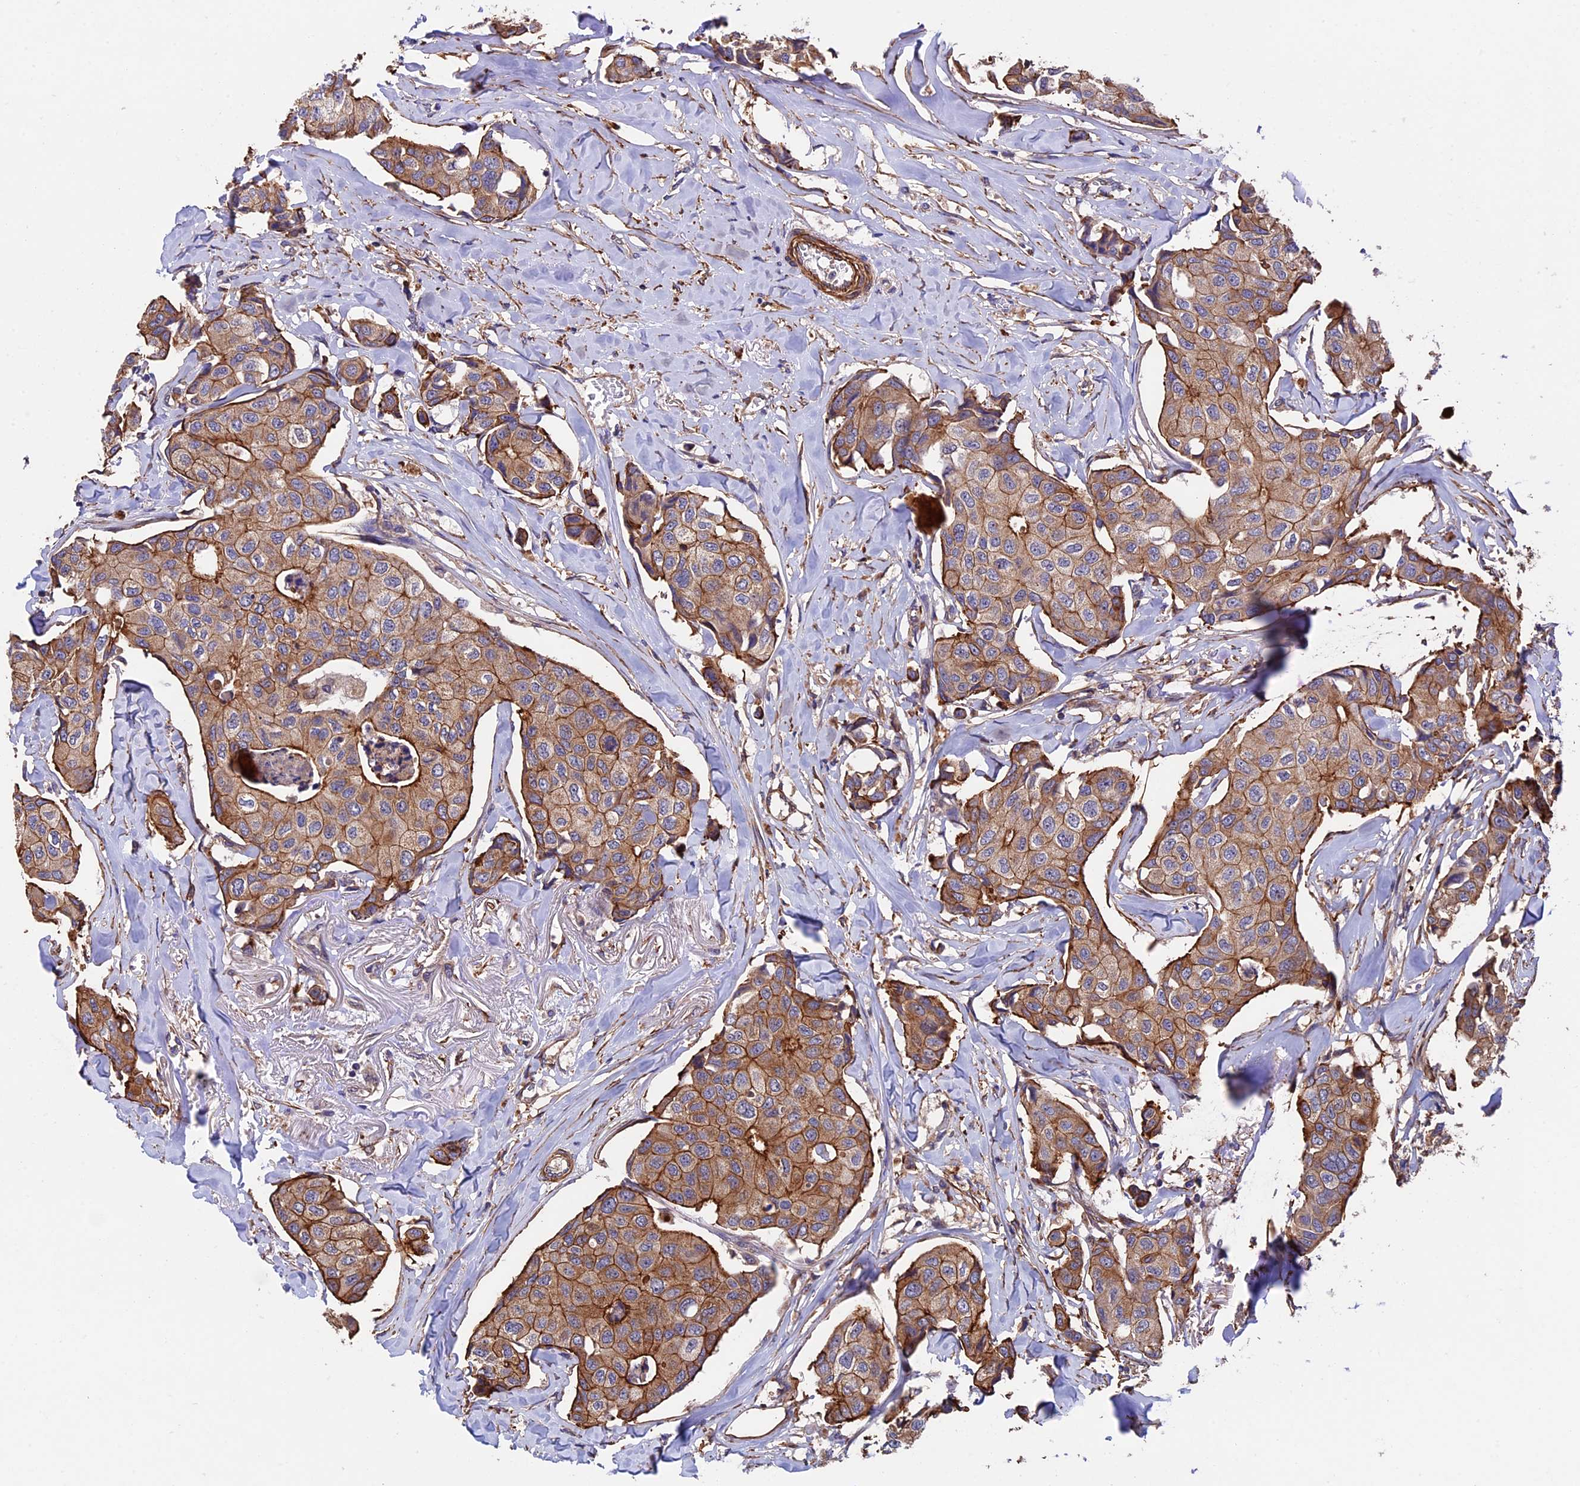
{"staining": {"intensity": "moderate", "quantity": ">75%", "location": "cytoplasmic/membranous"}, "tissue": "breast cancer", "cell_type": "Tumor cells", "image_type": "cancer", "snomed": [{"axis": "morphology", "description": "Duct carcinoma"}, {"axis": "topography", "description": "Breast"}], "caption": "Protein positivity by IHC demonstrates moderate cytoplasmic/membranous staining in approximately >75% of tumor cells in intraductal carcinoma (breast).", "gene": "SLC9A5", "patient": {"sex": "female", "age": 80}}